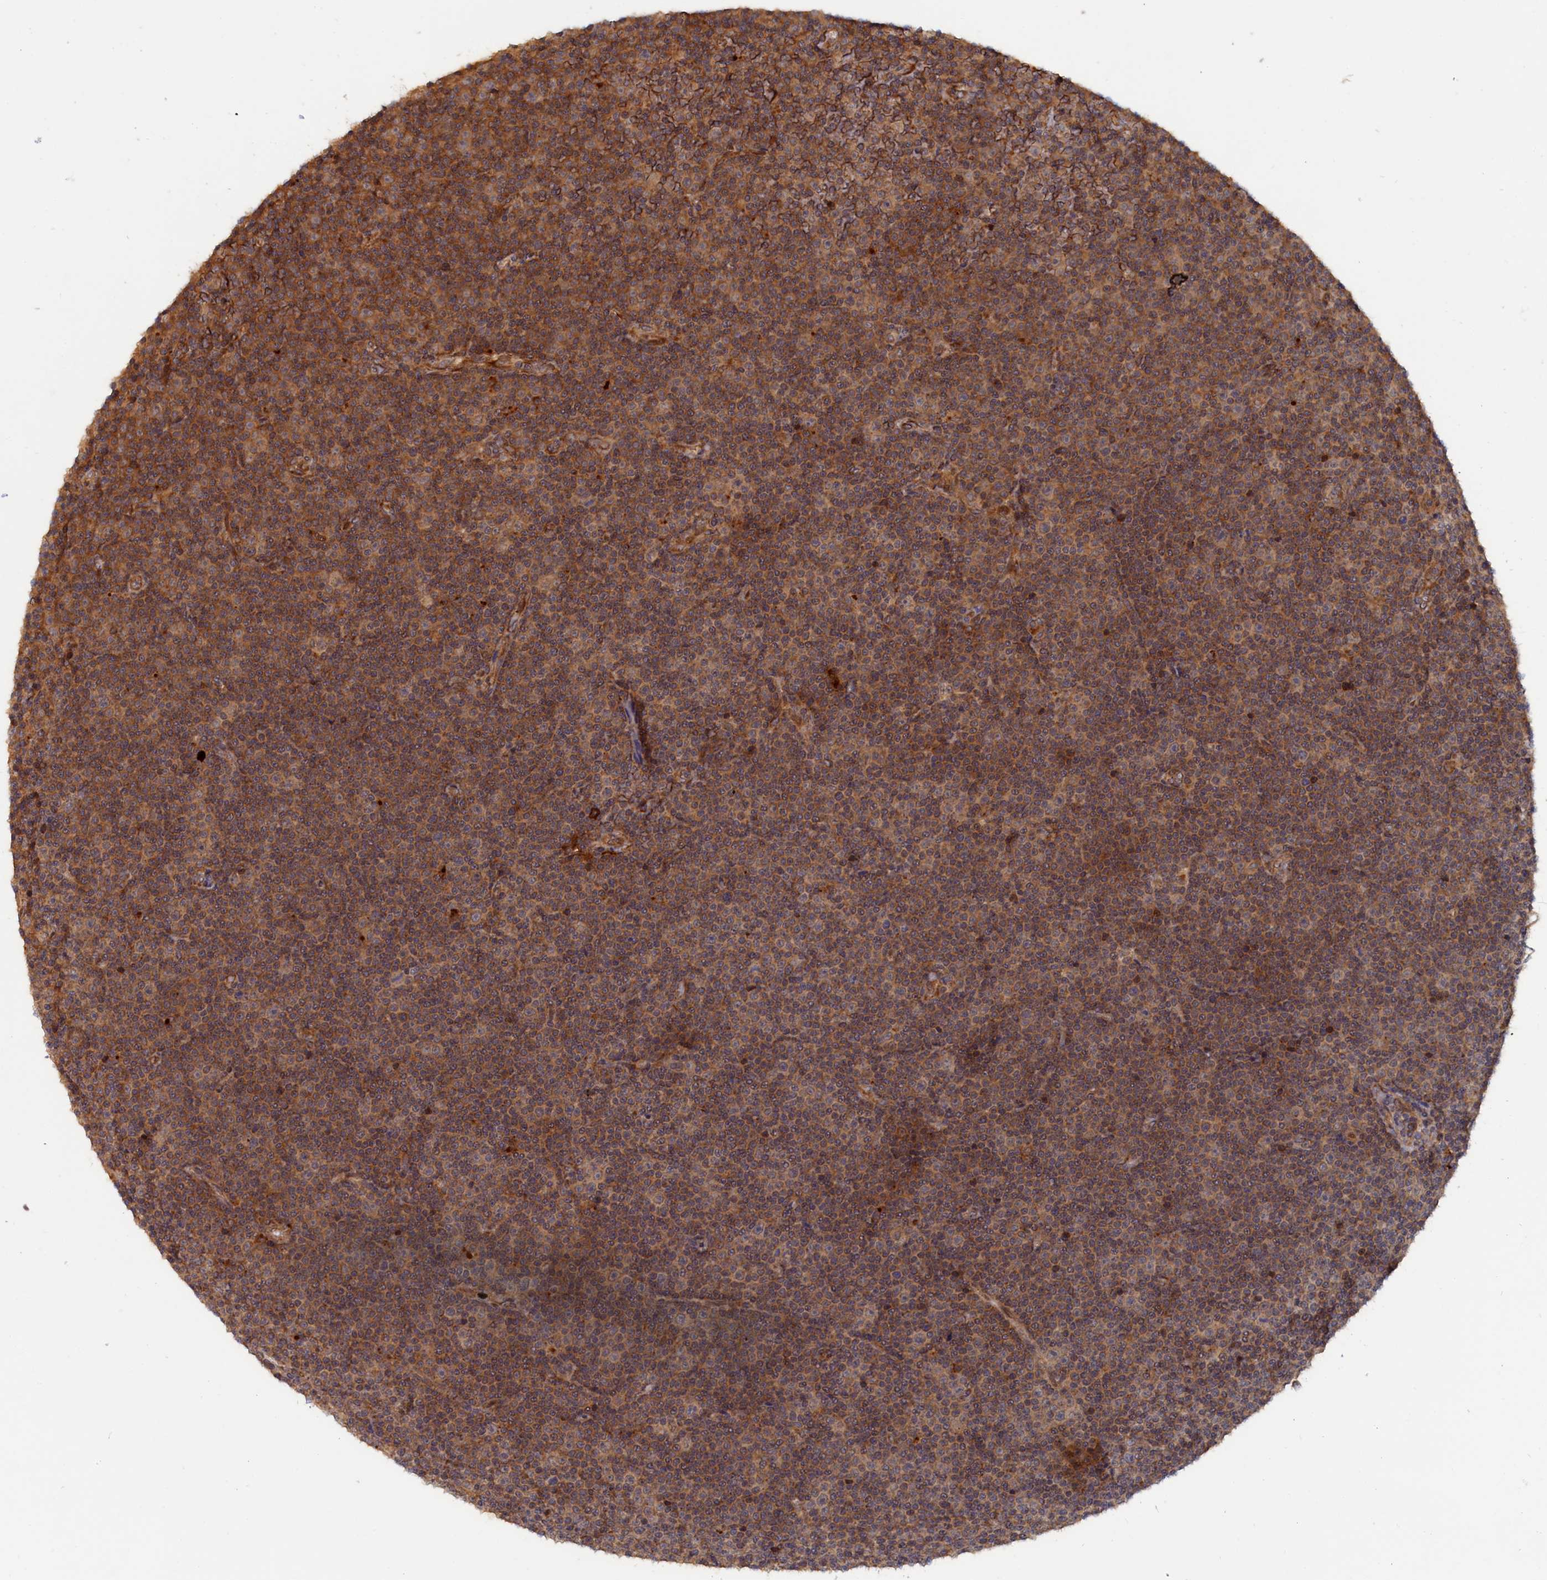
{"staining": {"intensity": "moderate", "quantity": "25%-75%", "location": "cytoplasmic/membranous"}, "tissue": "lymphoma", "cell_type": "Tumor cells", "image_type": "cancer", "snomed": [{"axis": "morphology", "description": "Malignant lymphoma, non-Hodgkin's type, Low grade"}, {"axis": "topography", "description": "Lymph node"}], "caption": "This micrograph demonstrates IHC staining of low-grade malignant lymphoma, non-Hodgkin's type, with medium moderate cytoplasmic/membranous expression in approximately 25%-75% of tumor cells.", "gene": "TRAPPC2L", "patient": {"sex": "female", "age": 67}}